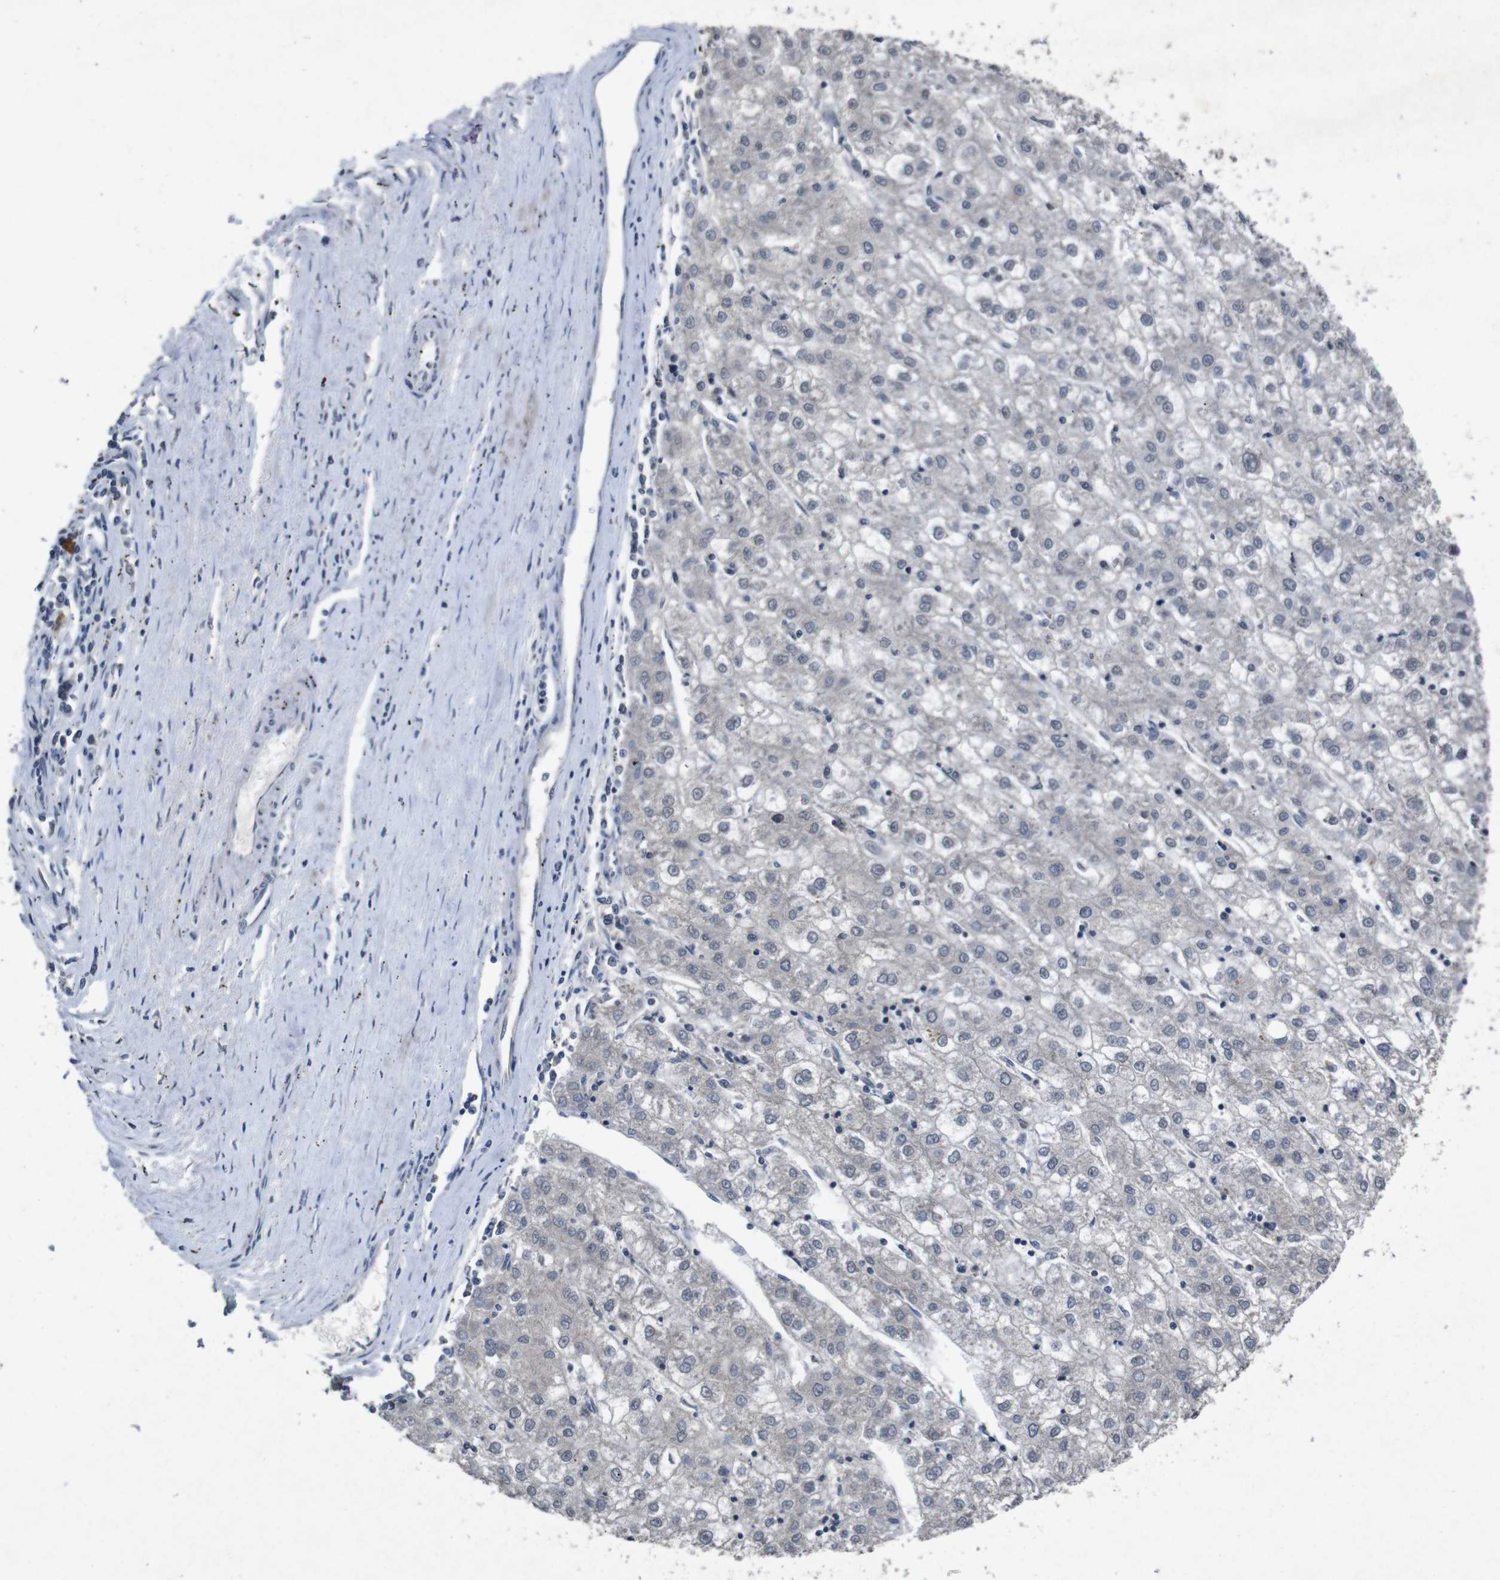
{"staining": {"intensity": "negative", "quantity": "none", "location": "none"}, "tissue": "liver cancer", "cell_type": "Tumor cells", "image_type": "cancer", "snomed": [{"axis": "morphology", "description": "Carcinoma, Hepatocellular, NOS"}, {"axis": "topography", "description": "Liver"}], "caption": "An image of human liver hepatocellular carcinoma is negative for staining in tumor cells. (Immunohistochemistry (ihc), brightfield microscopy, high magnification).", "gene": "AKT3", "patient": {"sex": "male", "age": 72}}